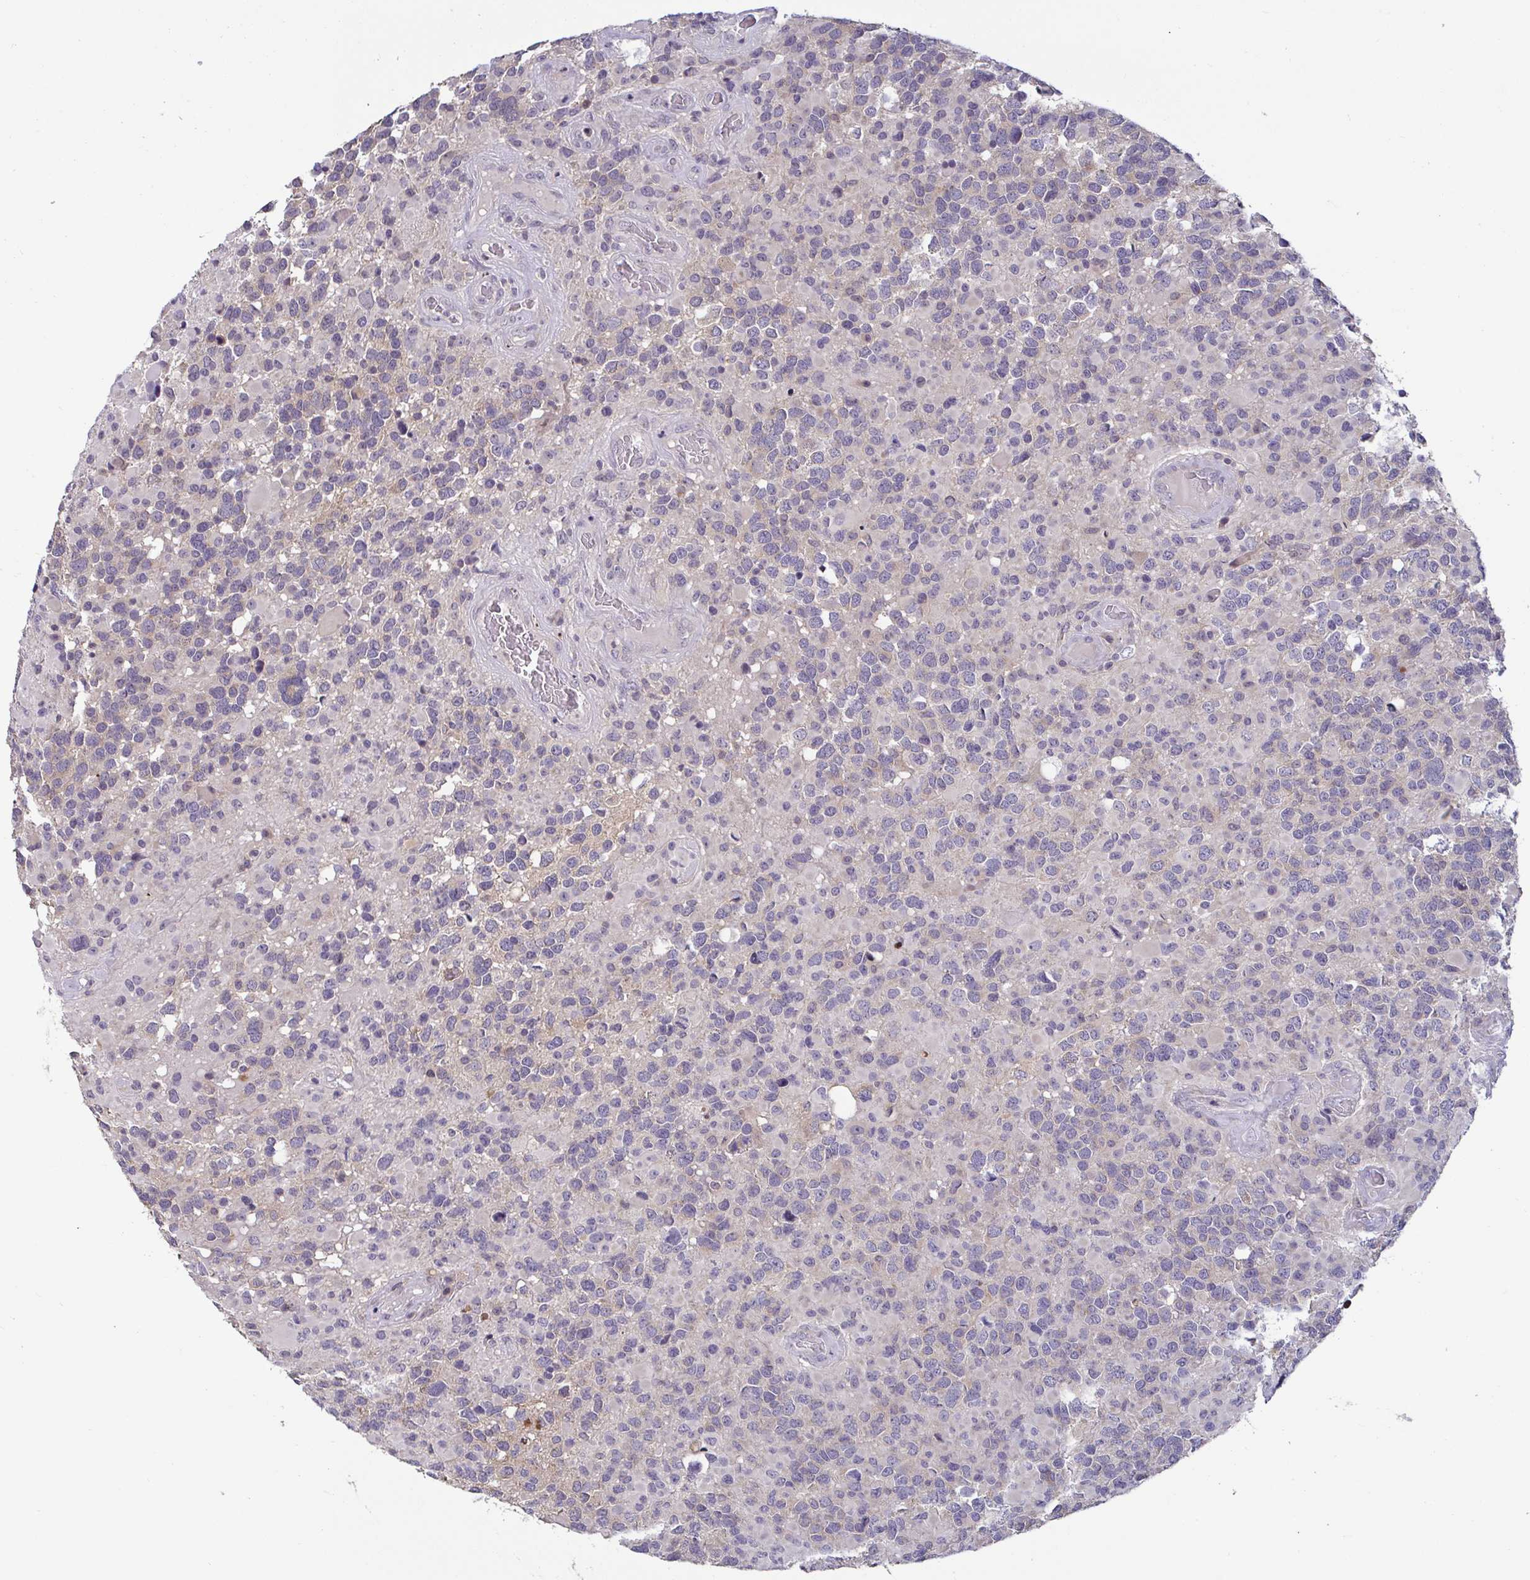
{"staining": {"intensity": "negative", "quantity": "none", "location": "none"}, "tissue": "glioma", "cell_type": "Tumor cells", "image_type": "cancer", "snomed": [{"axis": "morphology", "description": "Glioma, malignant, High grade"}, {"axis": "topography", "description": "Brain"}], "caption": "This is an IHC micrograph of high-grade glioma (malignant). There is no staining in tumor cells.", "gene": "GSTM1", "patient": {"sex": "female", "age": 40}}